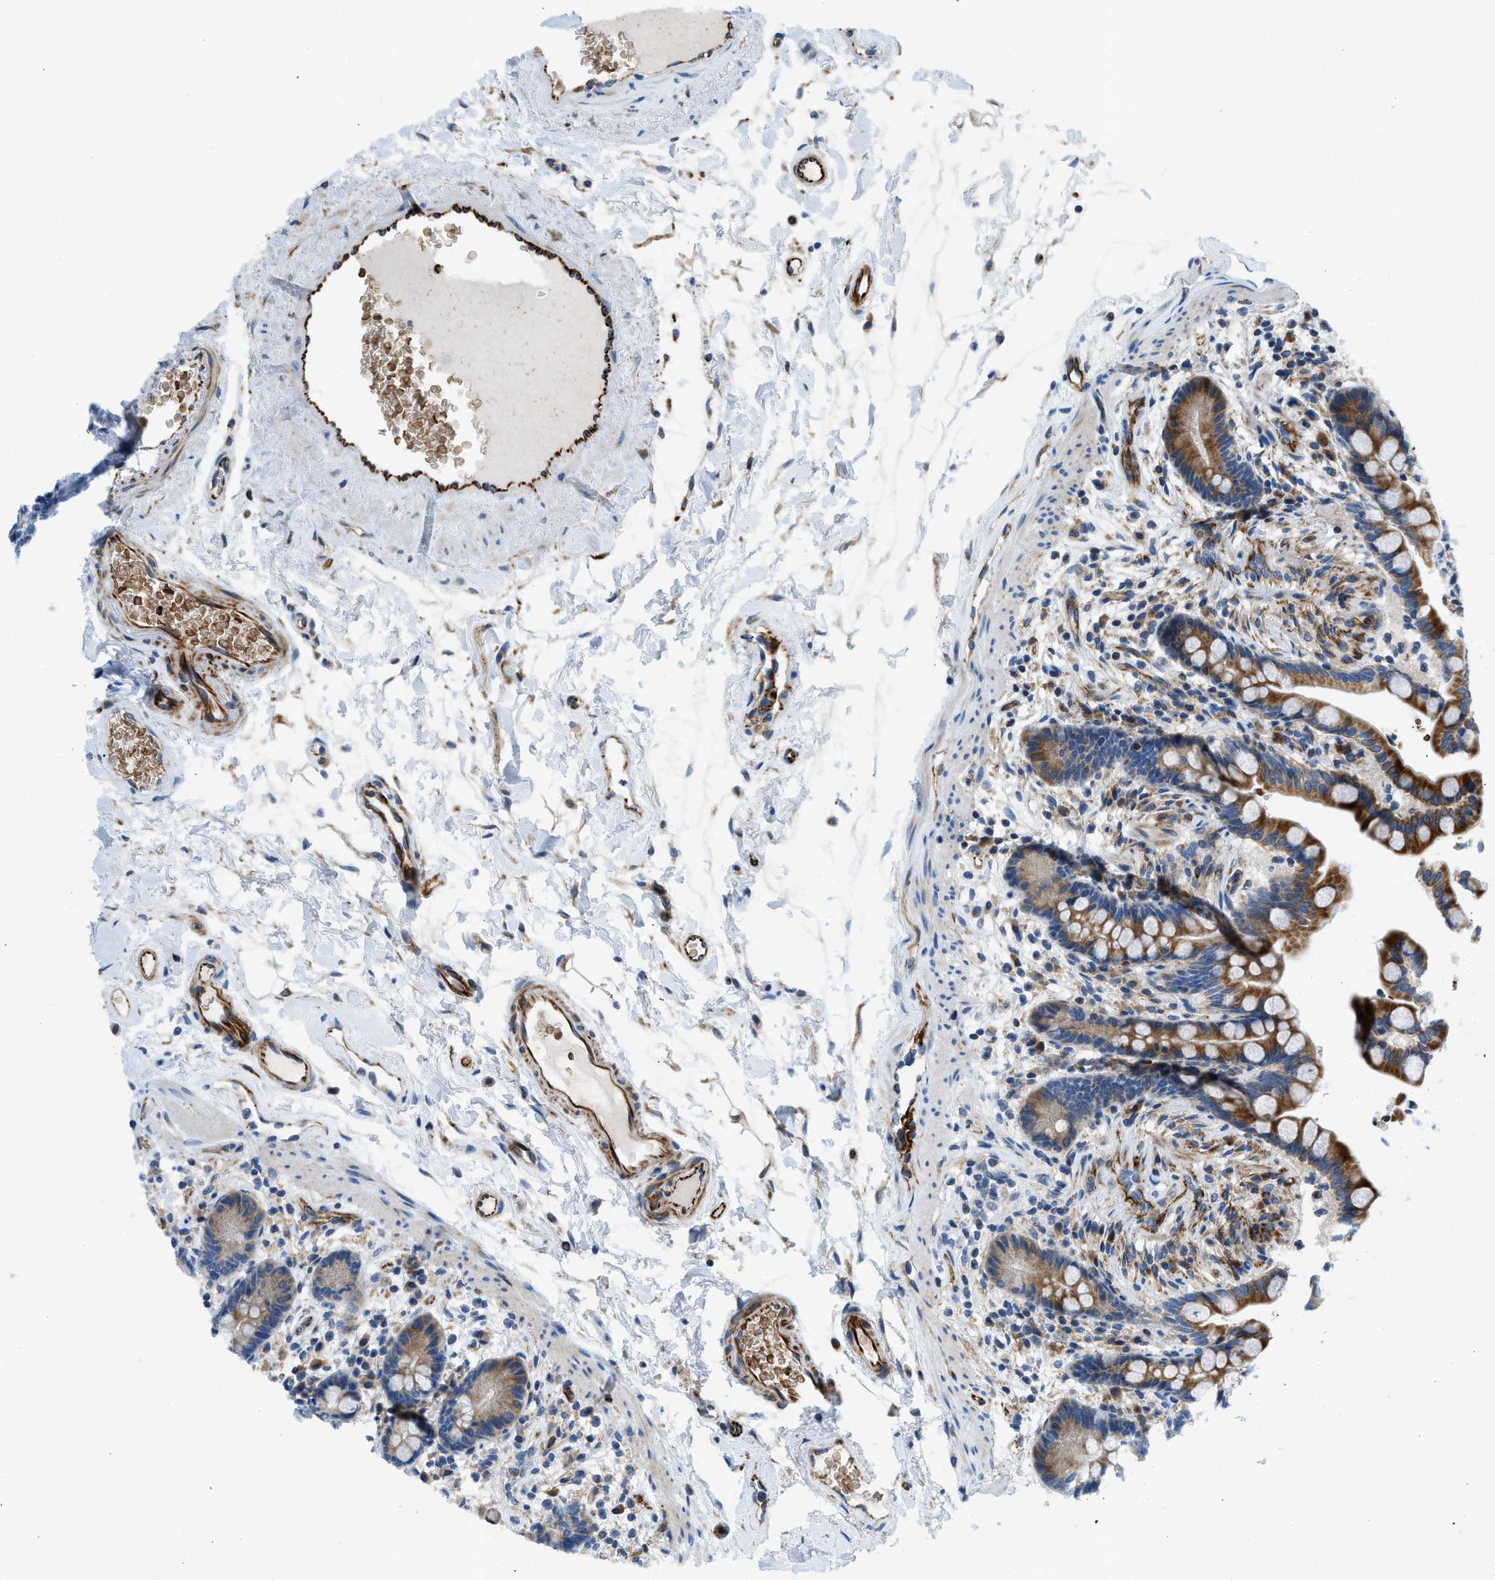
{"staining": {"intensity": "moderate", "quantity": "25%-75%", "location": "cytoplasmic/membranous"}, "tissue": "colon", "cell_type": "Endothelial cells", "image_type": "normal", "snomed": [{"axis": "morphology", "description": "Normal tissue, NOS"}, {"axis": "topography", "description": "Colon"}], "caption": "Moderate cytoplasmic/membranous expression for a protein is present in about 25%-75% of endothelial cells of unremarkable colon using immunohistochemistry.", "gene": "ZNF831", "patient": {"sex": "male", "age": 73}}